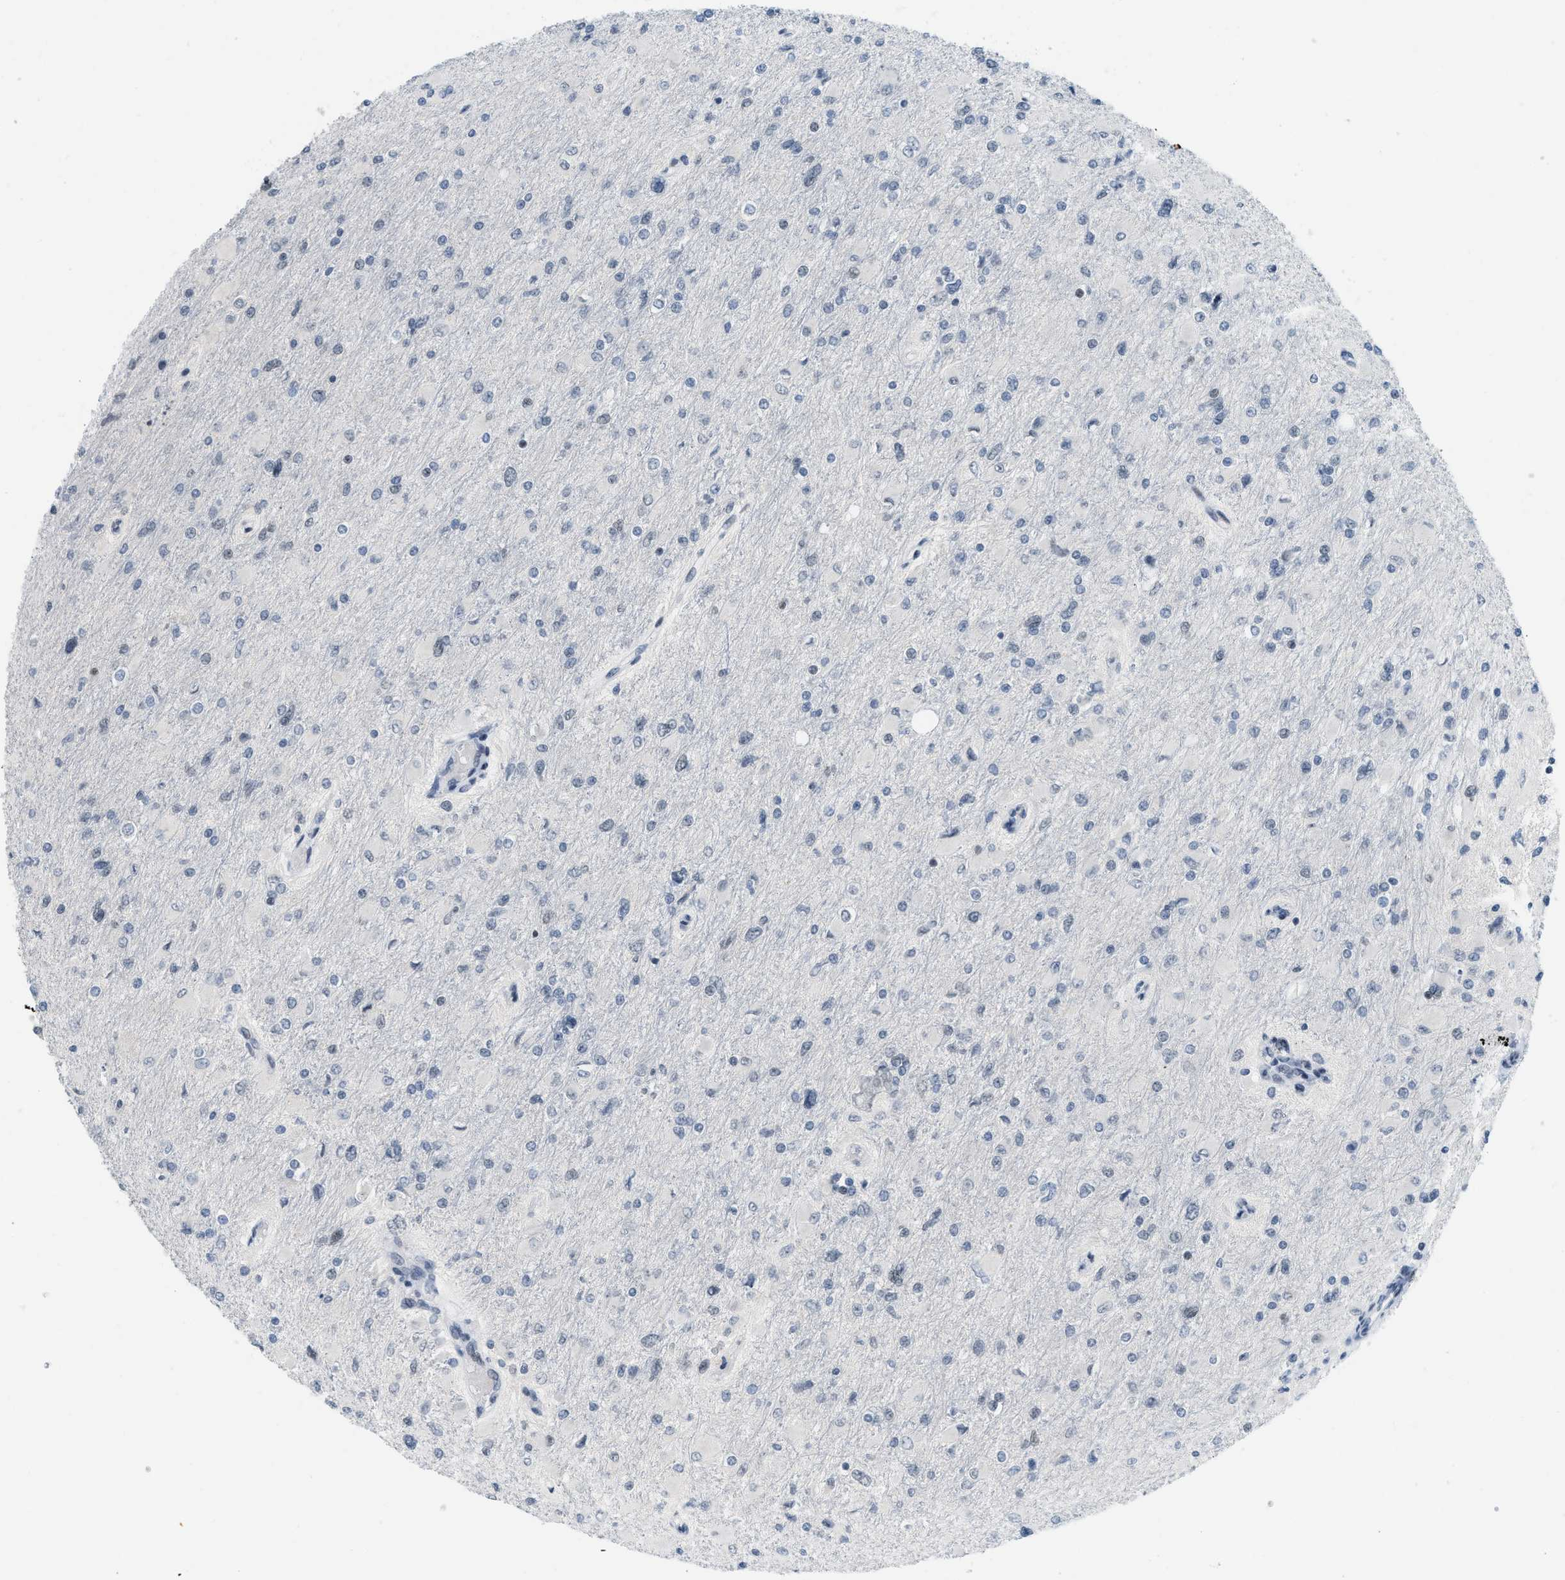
{"staining": {"intensity": "negative", "quantity": "none", "location": "none"}, "tissue": "glioma", "cell_type": "Tumor cells", "image_type": "cancer", "snomed": [{"axis": "morphology", "description": "Glioma, malignant, High grade"}, {"axis": "topography", "description": "Cerebral cortex"}], "caption": "Immunohistochemistry (IHC) micrograph of human glioma stained for a protein (brown), which reveals no positivity in tumor cells. Brightfield microscopy of immunohistochemistry (IHC) stained with DAB (3,3'-diaminobenzidine) (brown) and hematoxylin (blue), captured at high magnification.", "gene": "PBX1", "patient": {"sex": "female", "age": 36}}